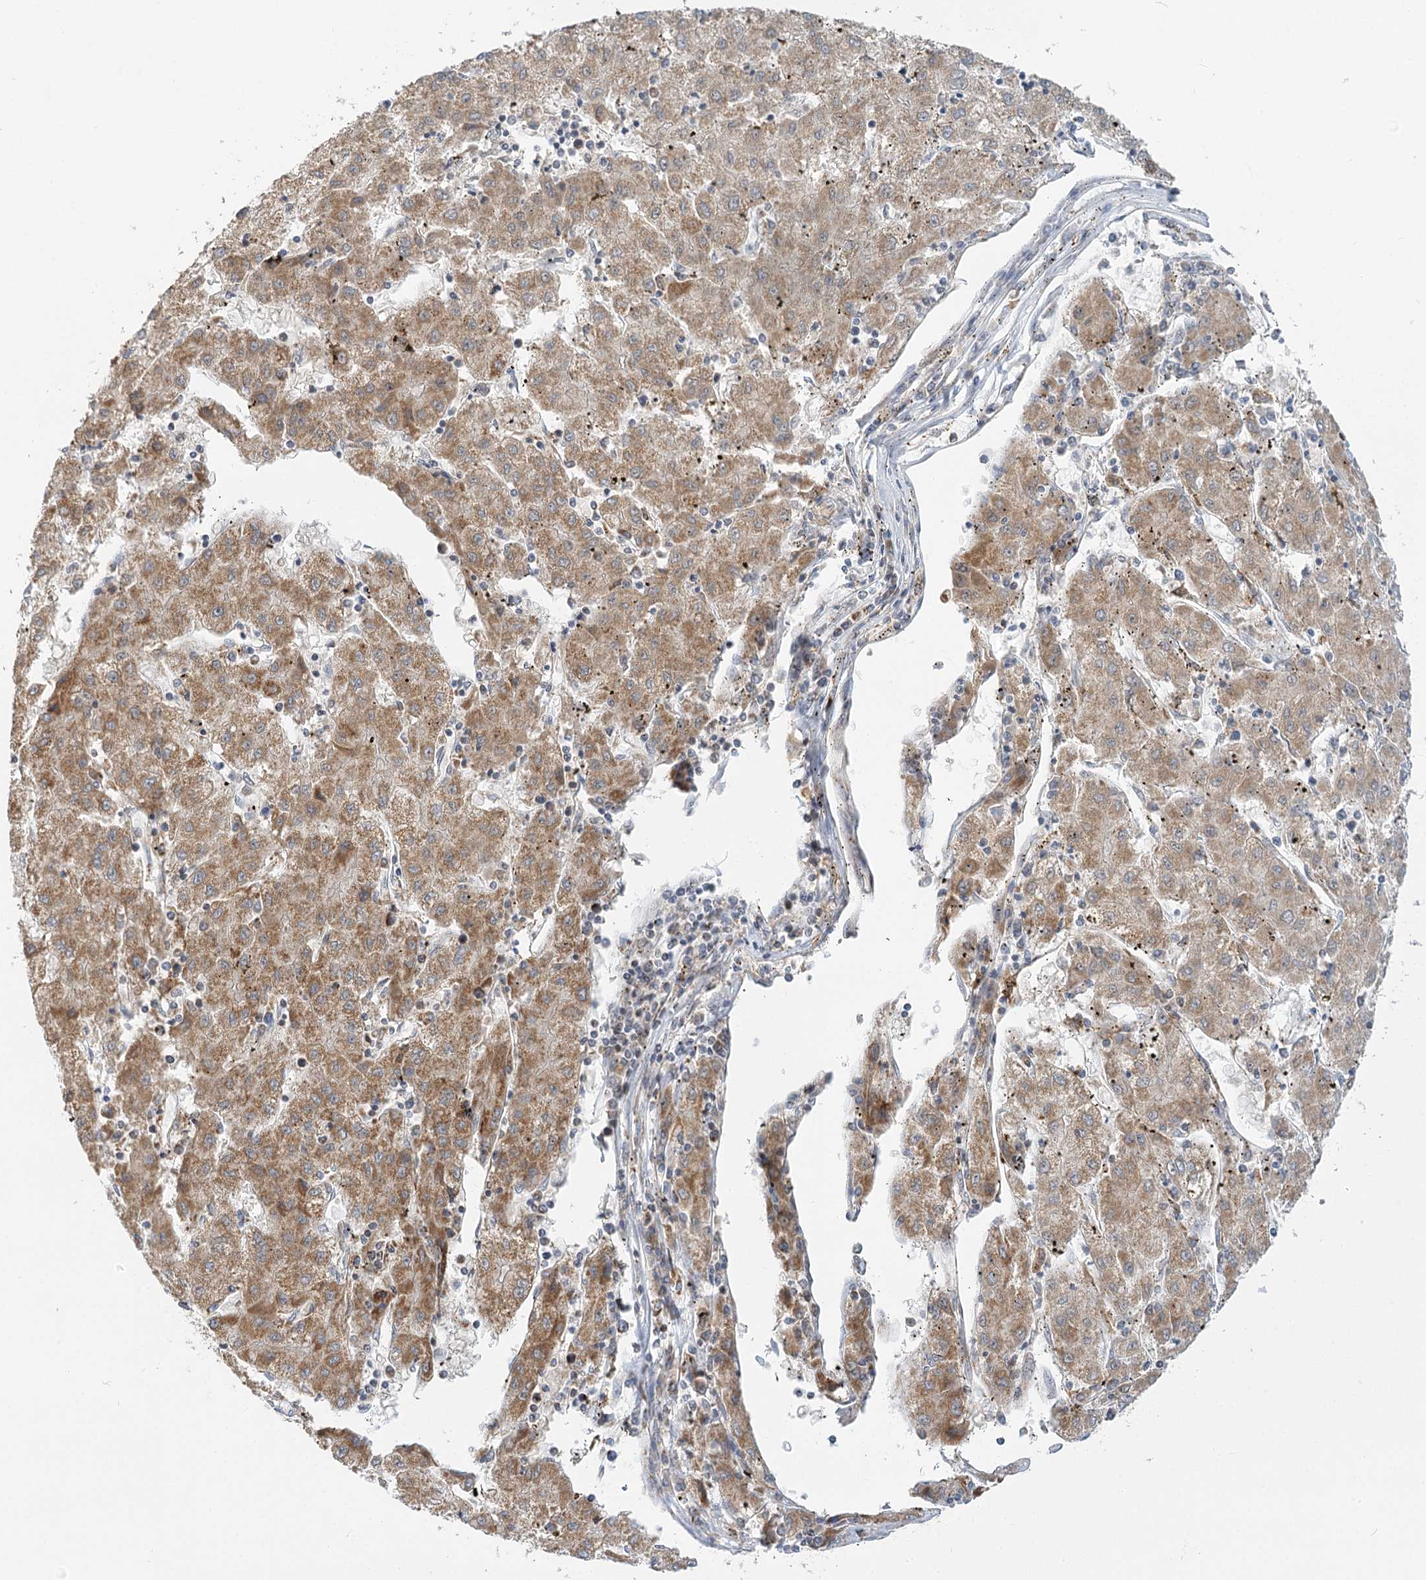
{"staining": {"intensity": "moderate", "quantity": ">75%", "location": "cytoplasmic/membranous"}, "tissue": "liver cancer", "cell_type": "Tumor cells", "image_type": "cancer", "snomed": [{"axis": "morphology", "description": "Carcinoma, Hepatocellular, NOS"}, {"axis": "topography", "description": "Liver"}], "caption": "Human hepatocellular carcinoma (liver) stained with a protein marker shows moderate staining in tumor cells.", "gene": "TAS1R1", "patient": {"sex": "male", "age": 72}}